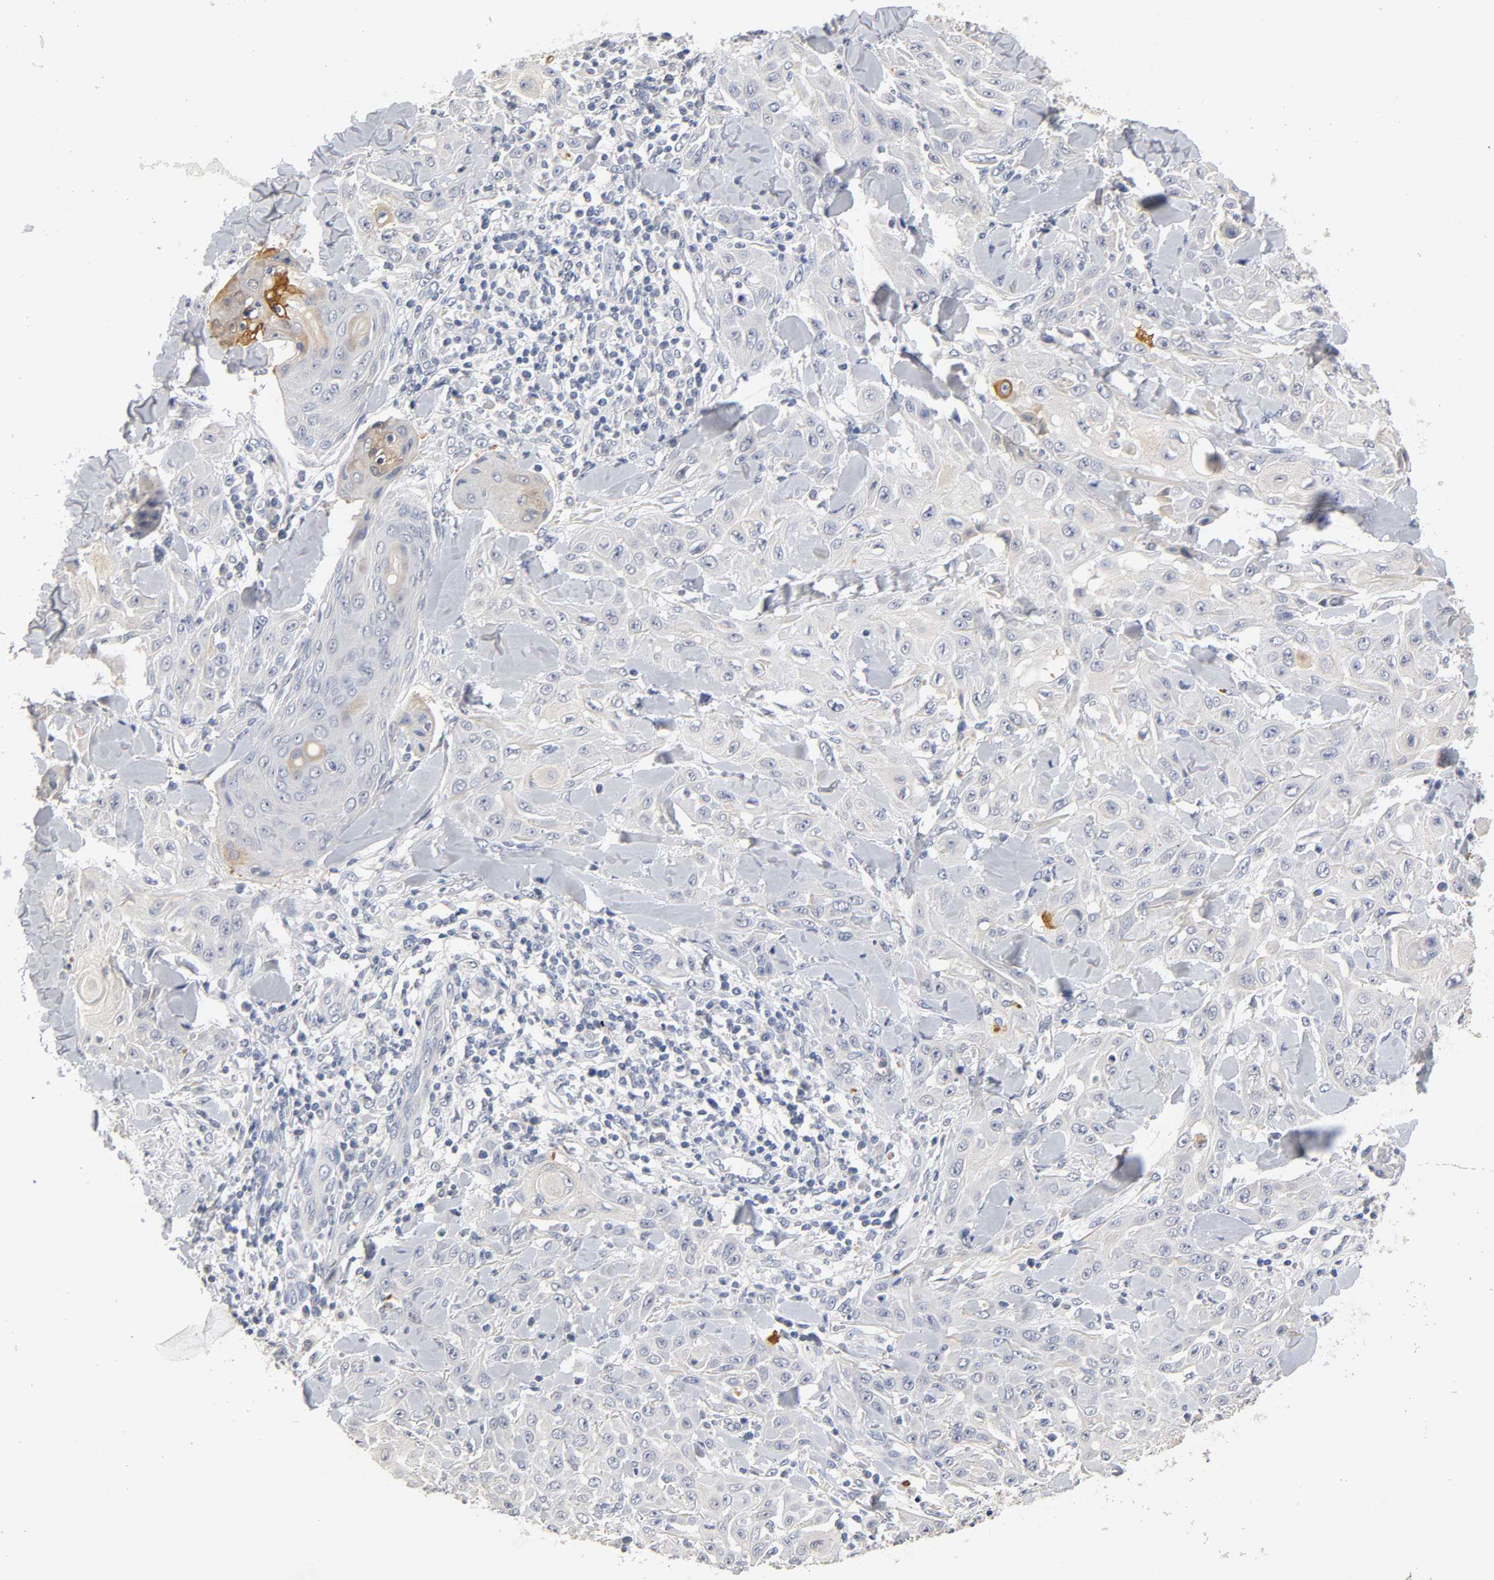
{"staining": {"intensity": "strong", "quantity": "<25%", "location": "cytoplasmic/membranous"}, "tissue": "skin cancer", "cell_type": "Tumor cells", "image_type": "cancer", "snomed": [{"axis": "morphology", "description": "Squamous cell carcinoma, NOS"}, {"axis": "topography", "description": "Skin"}], "caption": "This is a micrograph of IHC staining of skin cancer (squamous cell carcinoma), which shows strong positivity in the cytoplasmic/membranous of tumor cells.", "gene": "OVOL1", "patient": {"sex": "male", "age": 24}}